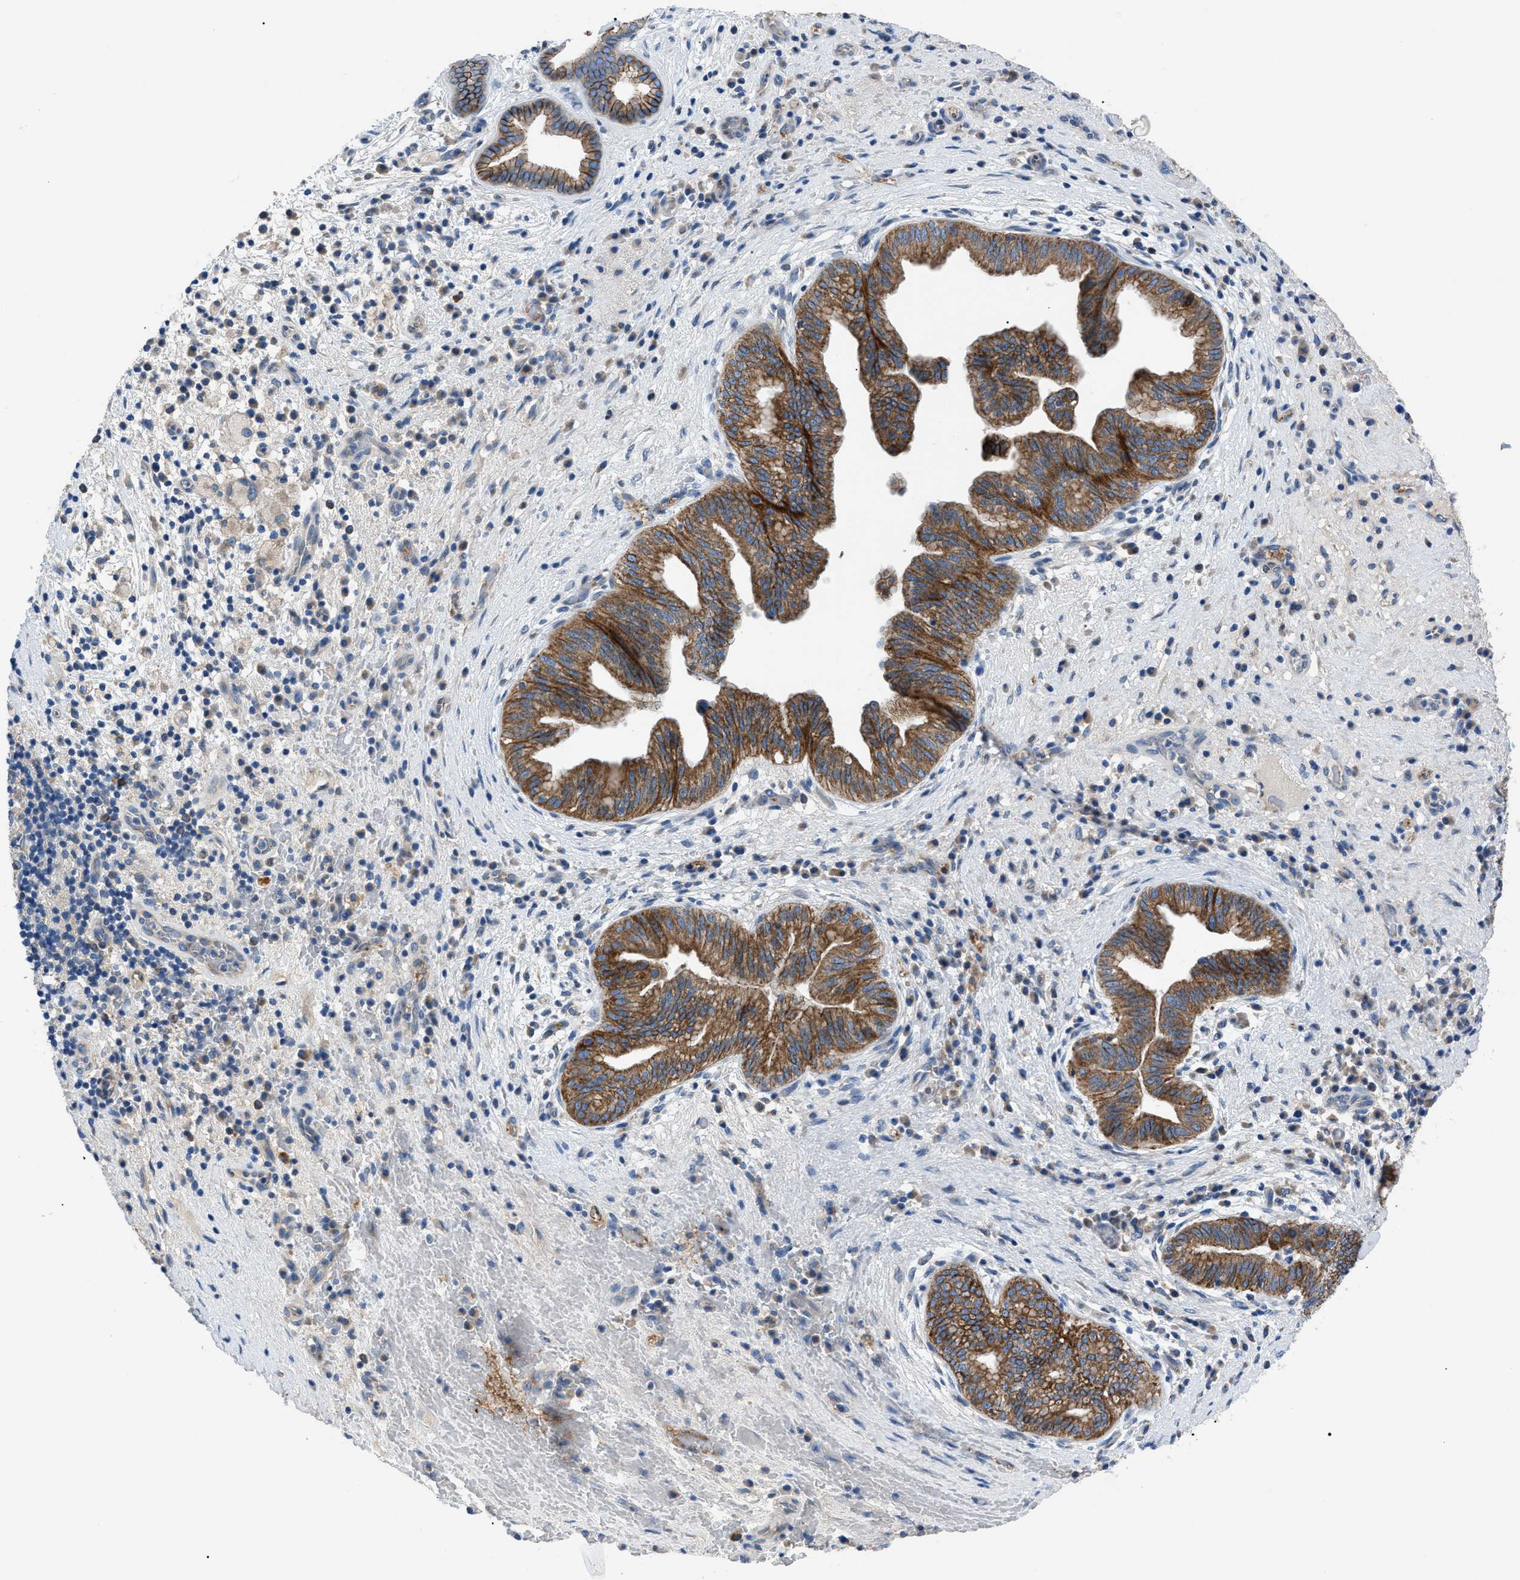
{"staining": {"intensity": "moderate", "quantity": ">75%", "location": "cytoplasmic/membranous"}, "tissue": "liver cancer", "cell_type": "Tumor cells", "image_type": "cancer", "snomed": [{"axis": "morphology", "description": "Cholangiocarcinoma"}, {"axis": "topography", "description": "Liver"}], "caption": "The photomicrograph demonstrates staining of cholangiocarcinoma (liver), revealing moderate cytoplasmic/membranous protein expression (brown color) within tumor cells.", "gene": "ZDHHC24", "patient": {"sex": "female", "age": 38}}